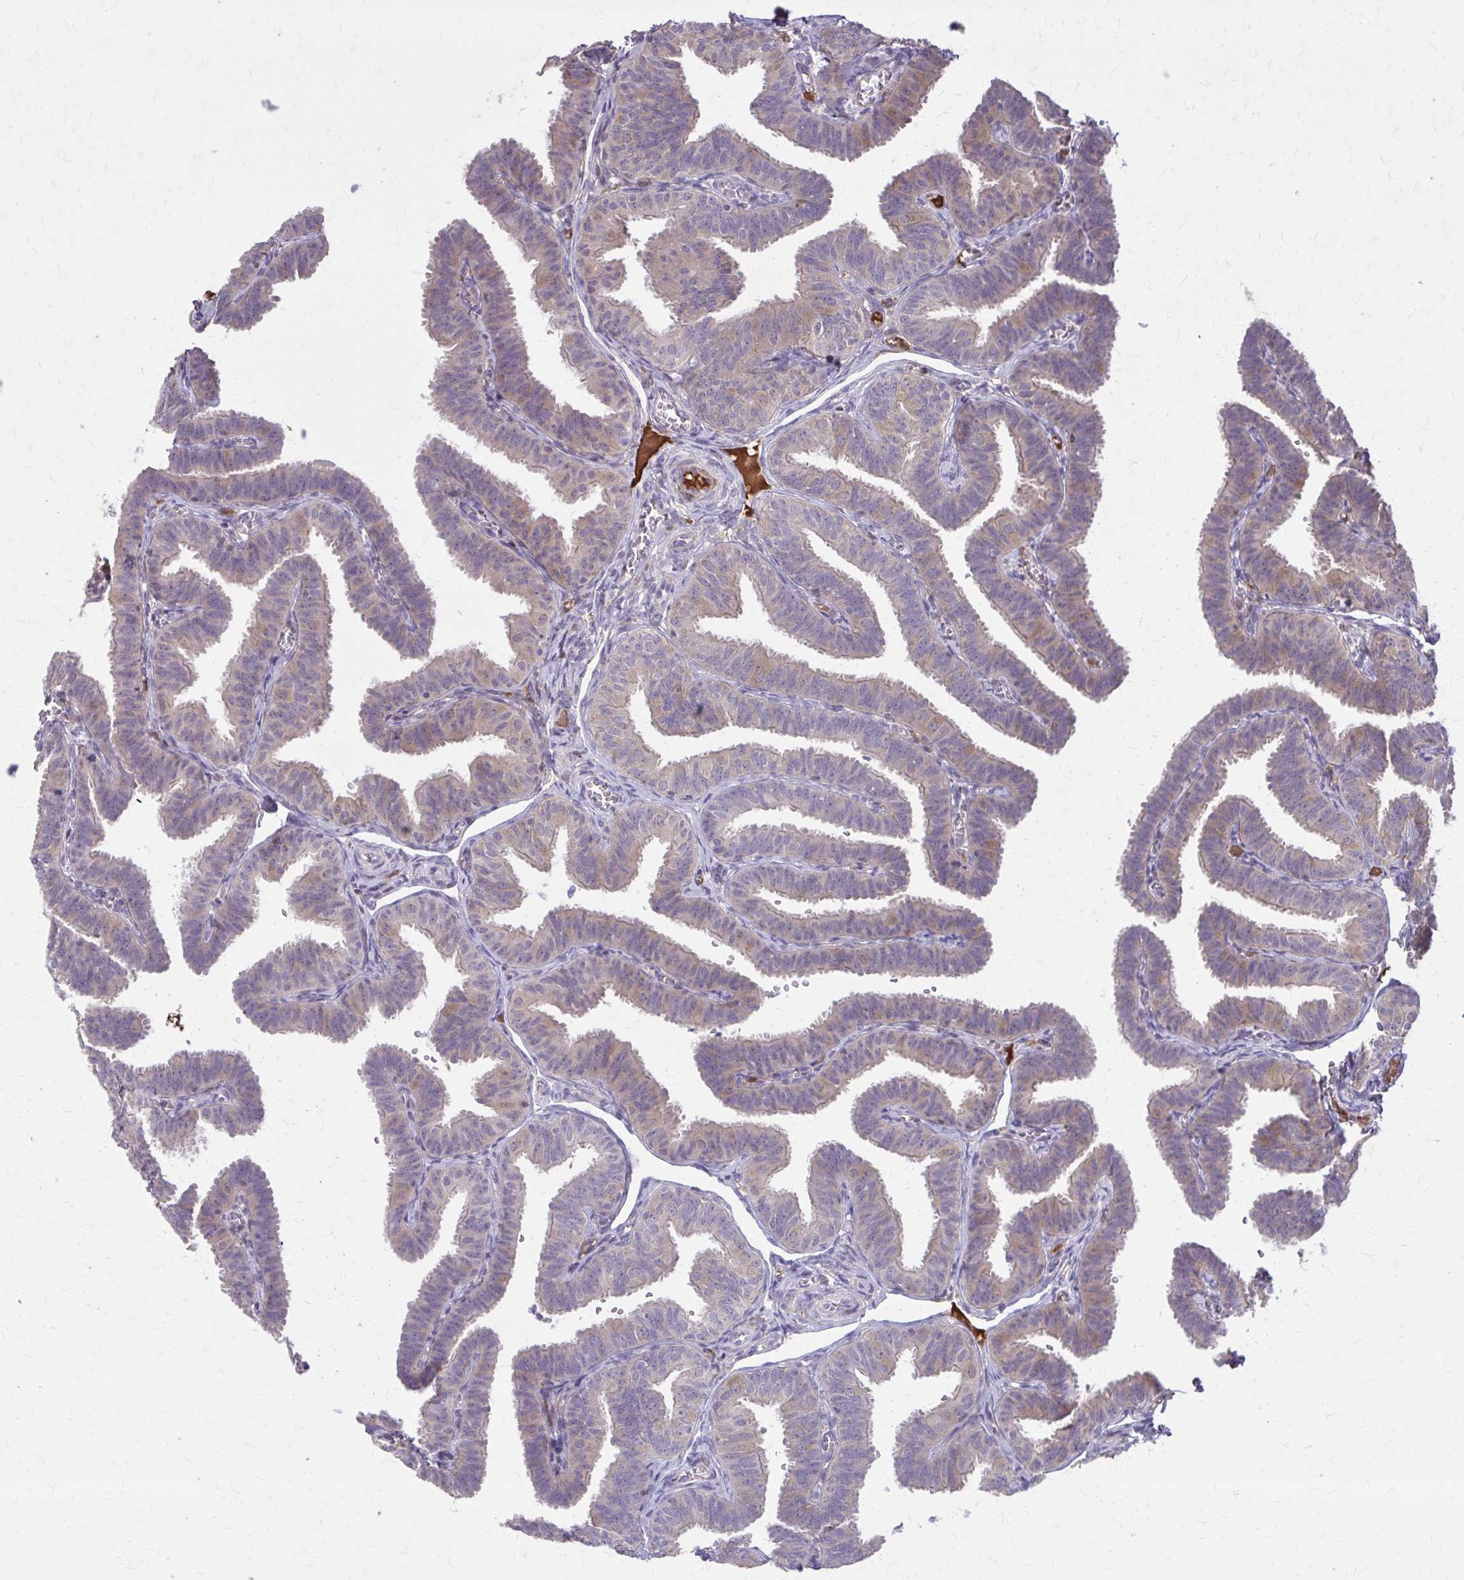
{"staining": {"intensity": "weak", "quantity": "25%-75%", "location": "cytoplasmic/membranous"}, "tissue": "fallopian tube", "cell_type": "Glandular cells", "image_type": "normal", "snomed": [{"axis": "morphology", "description": "Normal tissue, NOS"}, {"axis": "topography", "description": "Fallopian tube"}], "caption": "Fallopian tube stained with DAB (3,3'-diaminobenzidine) IHC reveals low levels of weak cytoplasmic/membranous staining in approximately 25%-75% of glandular cells.", "gene": "NRBF2", "patient": {"sex": "female", "age": 25}}